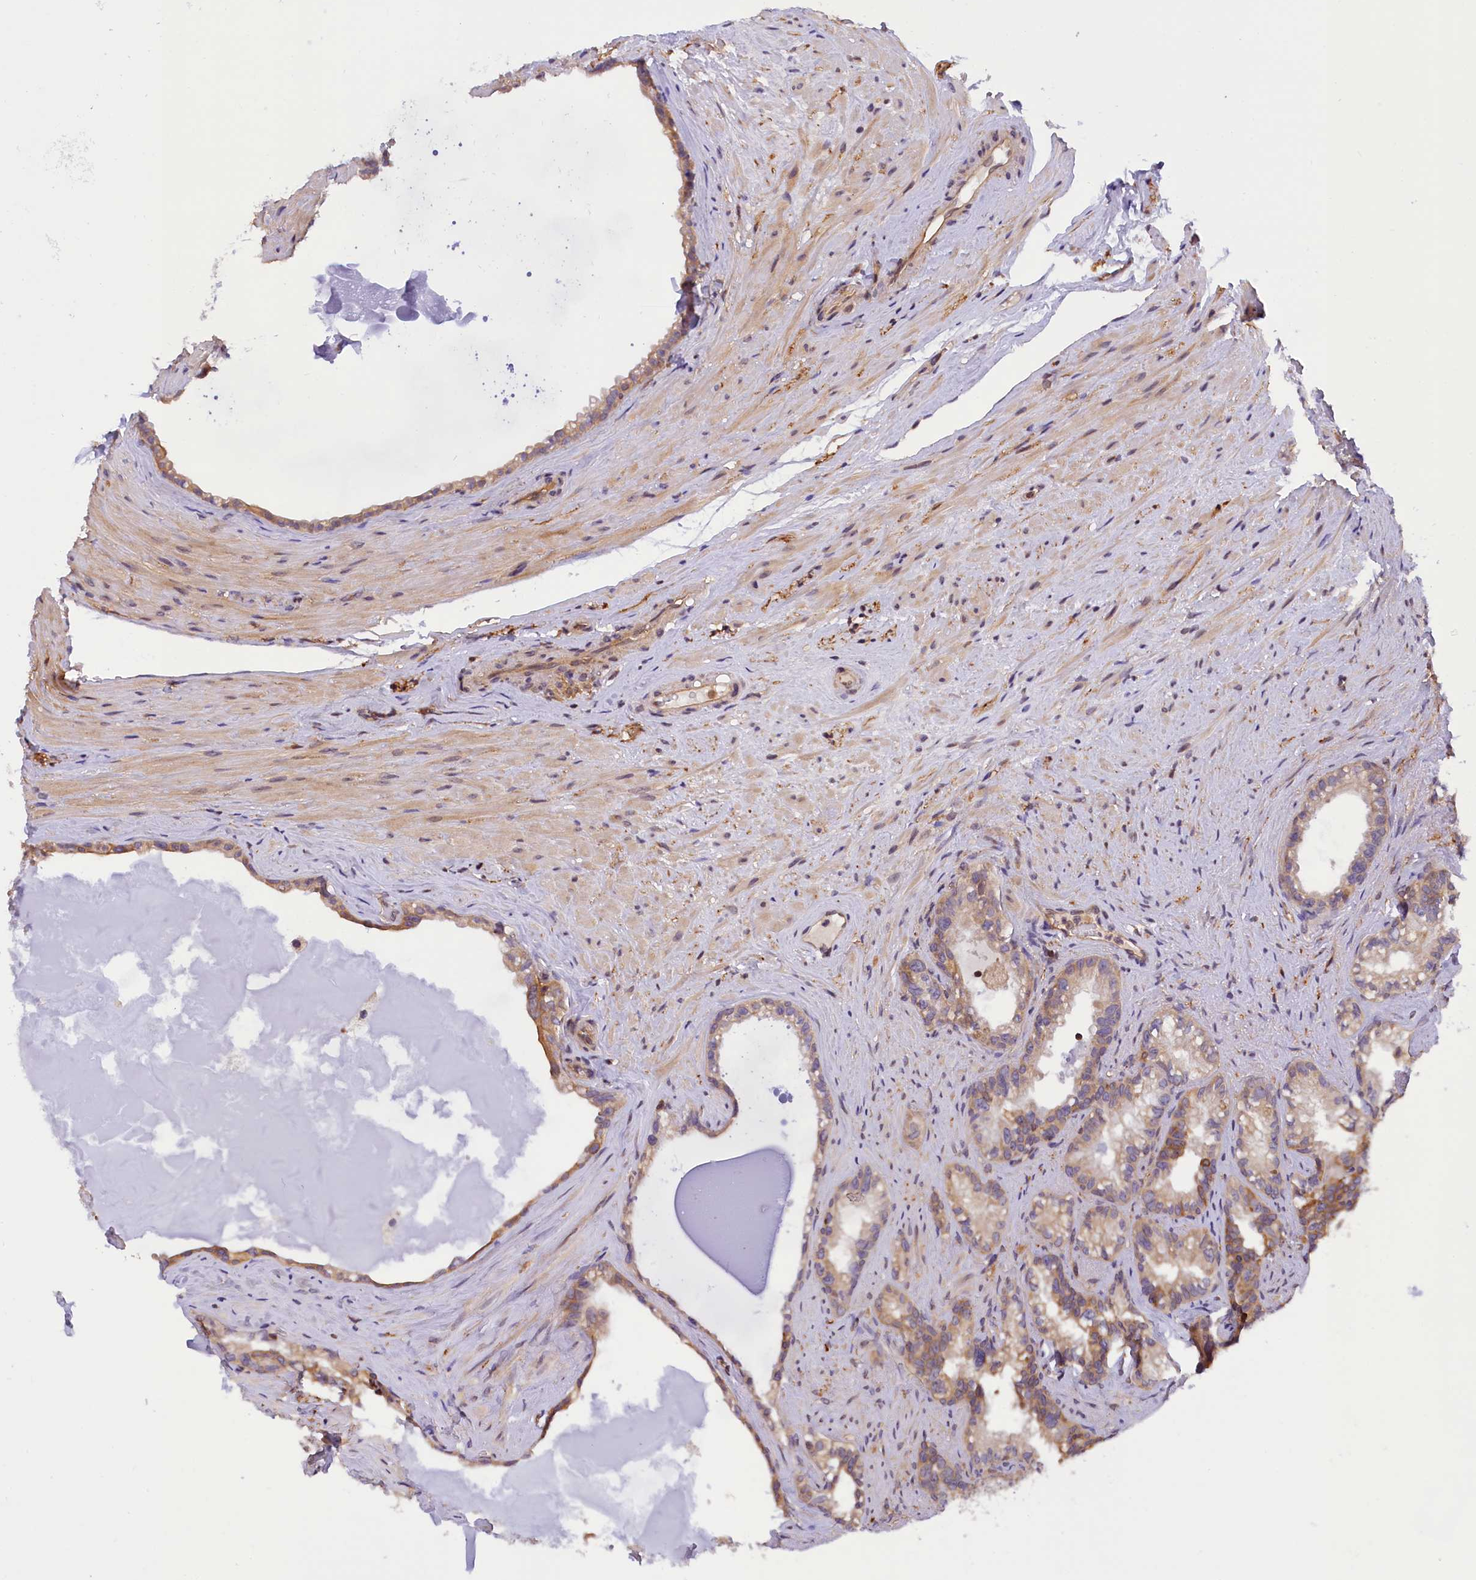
{"staining": {"intensity": "weak", "quantity": ">75%", "location": "cytoplasmic/membranous"}, "tissue": "seminal vesicle", "cell_type": "Glandular cells", "image_type": "normal", "snomed": [{"axis": "morphology", "description": "Normal tissue, NOS"}, {"axis": "topography", "description": "Prostate"}, {"axis": "topography", "description": "Seminal veicle"}], "caption": "The photomicrograph demonstrates immunohistochemical staining of unremarkable seminal vesicle. There is weak cytoplasmic/membranous staining is appreciated in about >75% of glandular cells.", "gene": "TBCB", "patient": {"sex": "male", "age": 79}}